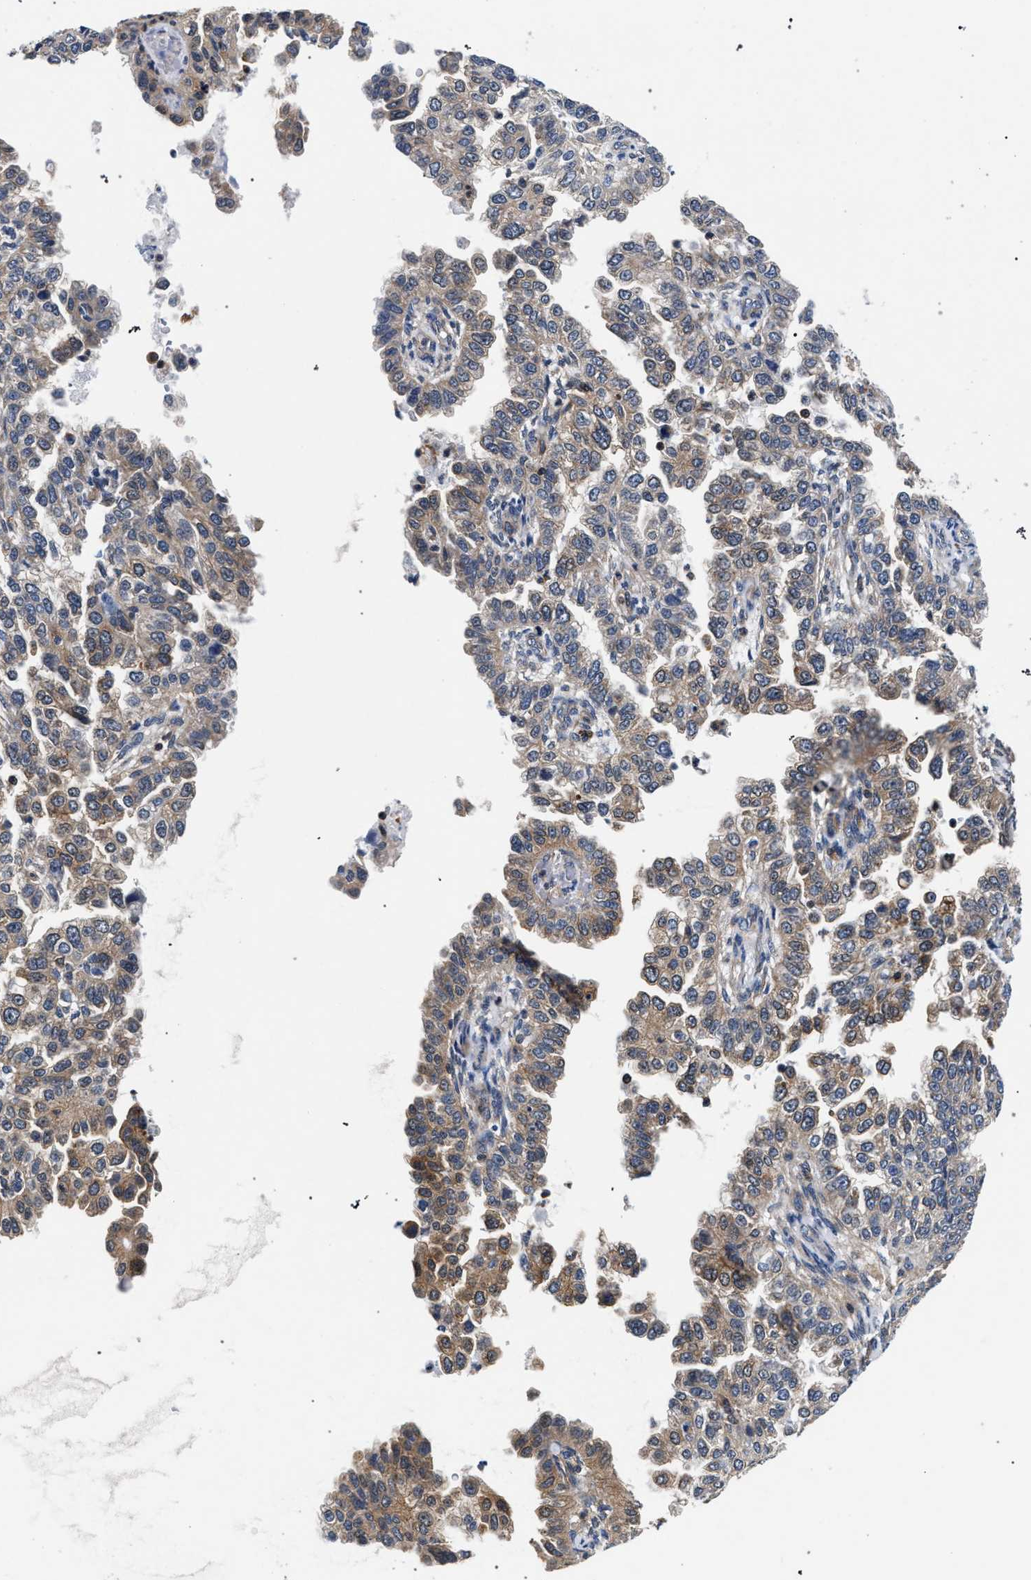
{"staining": {"intensity": "moderate", "quantity": "25%-75%", "location": "cytoplasmic/membranous"}, "tissue": "endometrial cancer", "cell_type": "Tumor cells", "image_type": "cancer", "snomed": [{"axis": "morphology", "description": "Adenocarcinoma, NOS"}, {"axis": "topography", "description": "Endometrium"}], "caption": "Immunohistochemistry of human endometrial cancer (adenocarcinoma) displays medium levels of moderate cytoplasmic/membranous positivity in approximately 25%-75% of tumor cells. (brown staining indicates protein expression, while blue staining denotes nuclei).", "gene": "LASP1", "patient": {"sex": "female", "age": 85}}